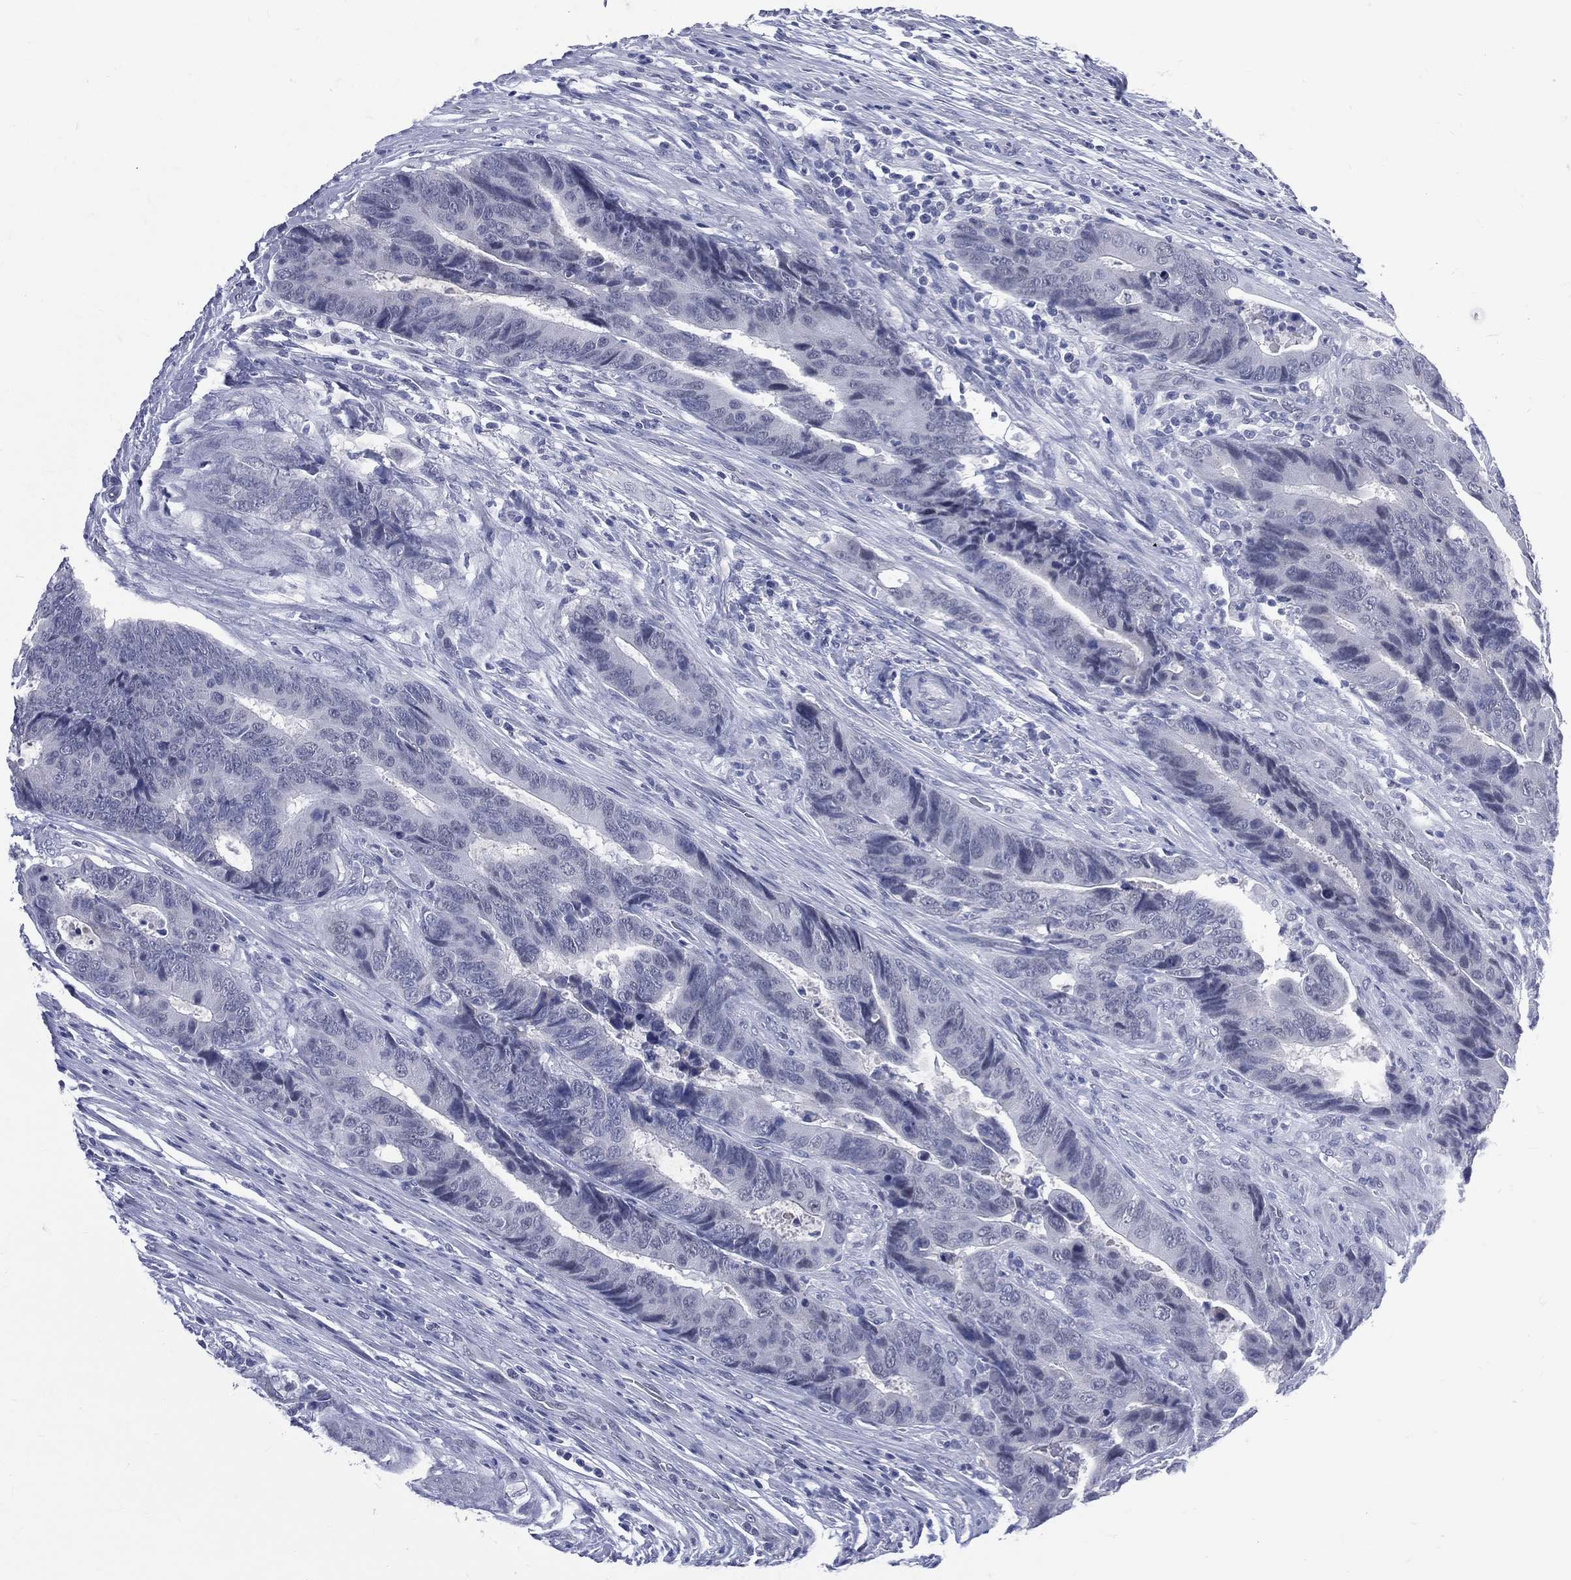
{"staining": {"intensity": "negative", "quantity": "none", "location": "none"}, "tissue": "colorectal cancer", "cell_type": "Tumor cells", "image_type": "cancer", "snomed": [{"axis": "morphology", "description": "Adenocarcinoma, NOS"}, {"axis": "topography", "description": "Colon"}], "caption": "IHC micrograph of neoplastic tissue: colorectal cancer stained with DAB (3,3'-diaminobenzidine) shows no significant protein staining in tumor cells. (Stains: DAB immunohistochemistry with hematoxylin counter stain, Microscopy: brightfield microscopy at high magnification).", "gene": "MLLT10", "patient": {"sex": "female", "age": 56}}